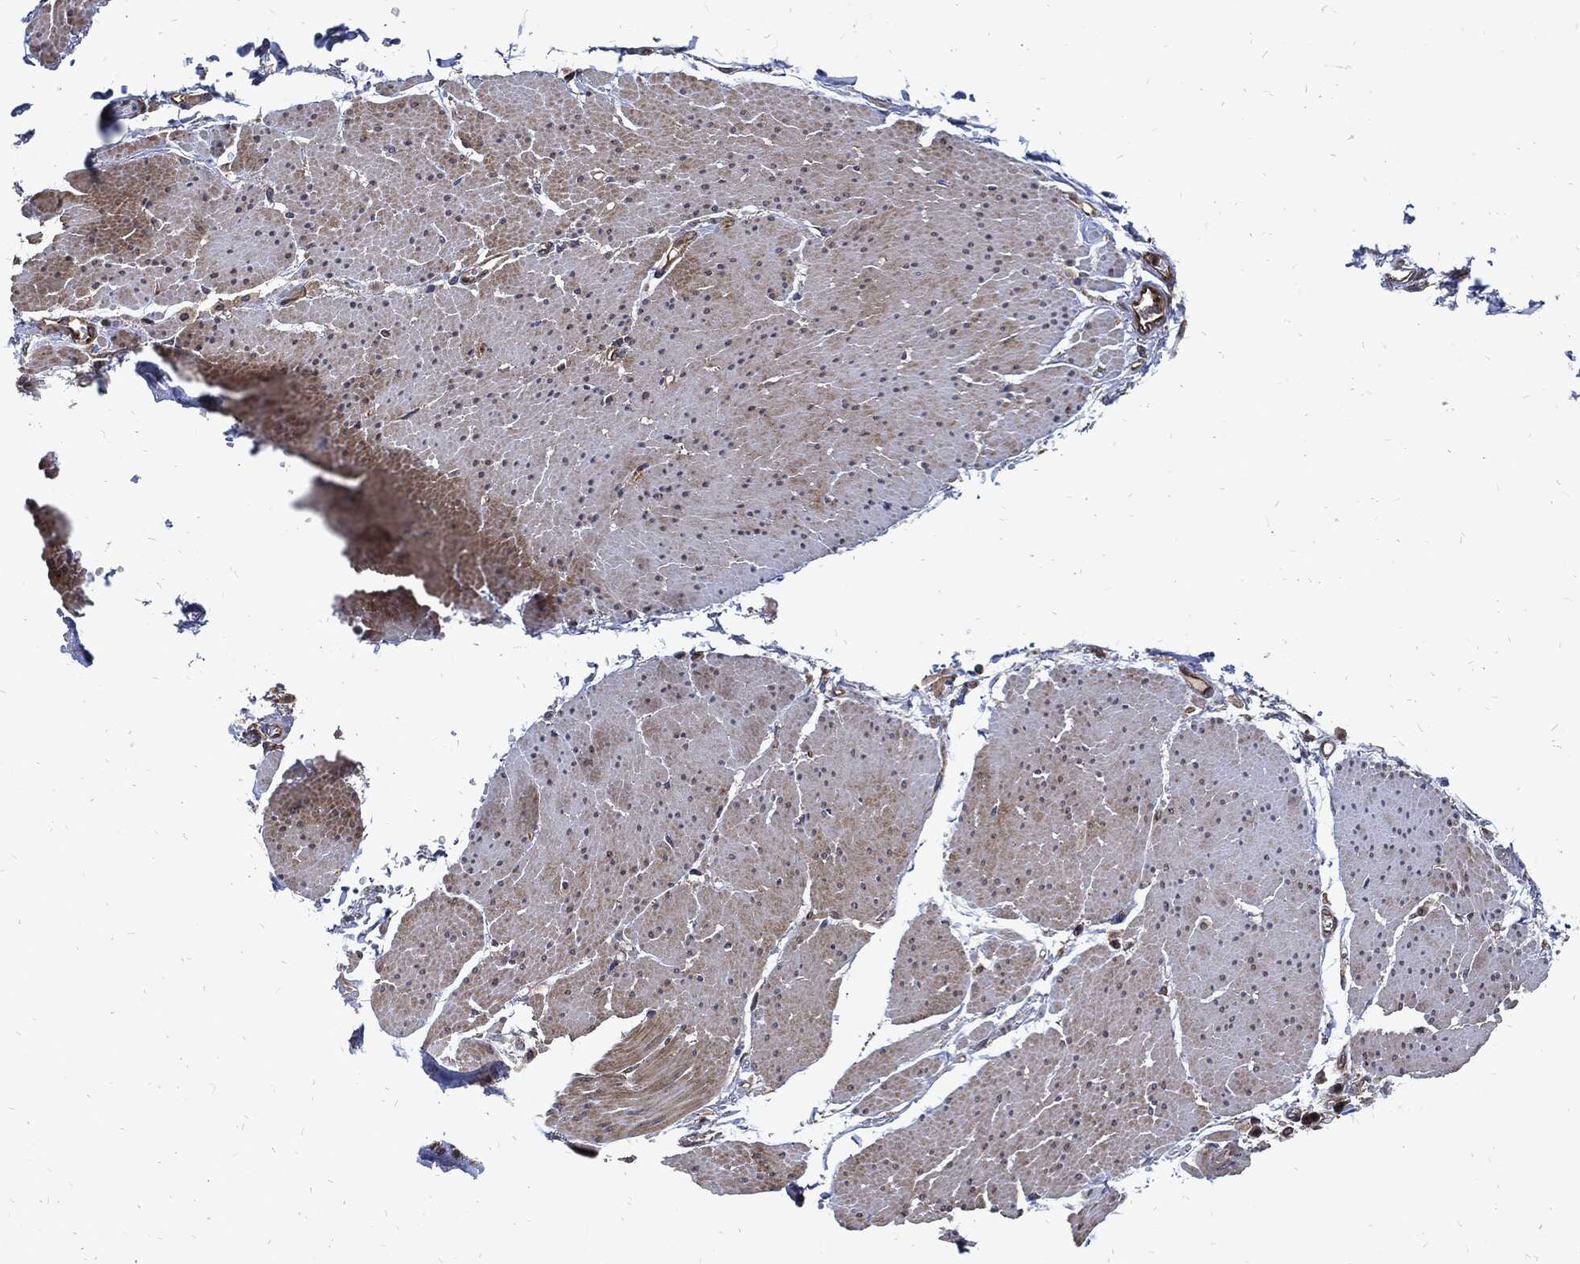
{"staining": {"intensity": "weak", "quantity": "25%-75%", "location": "cytoplasmic/membranous"}, "tissue": "smooth muscle", "cell_type": "Smooth muscle cells", "image_type": "normal", "snomed": [{"axis": "morphology", "description": "Normal tissue, NOS"}, {"axis": "topography", "description": "Smooth muscle"}, {"axis": "topography", "description": "Anal"}], "caption": "About 25%-75% of smooth muscle cells in benign smooth muscle display weak cytoplasmic/membranous protein staining as visualized by brown immunohistochemical staining.", "gene": "DCTN1", "patient": {"sex": "male", "age": 83}}